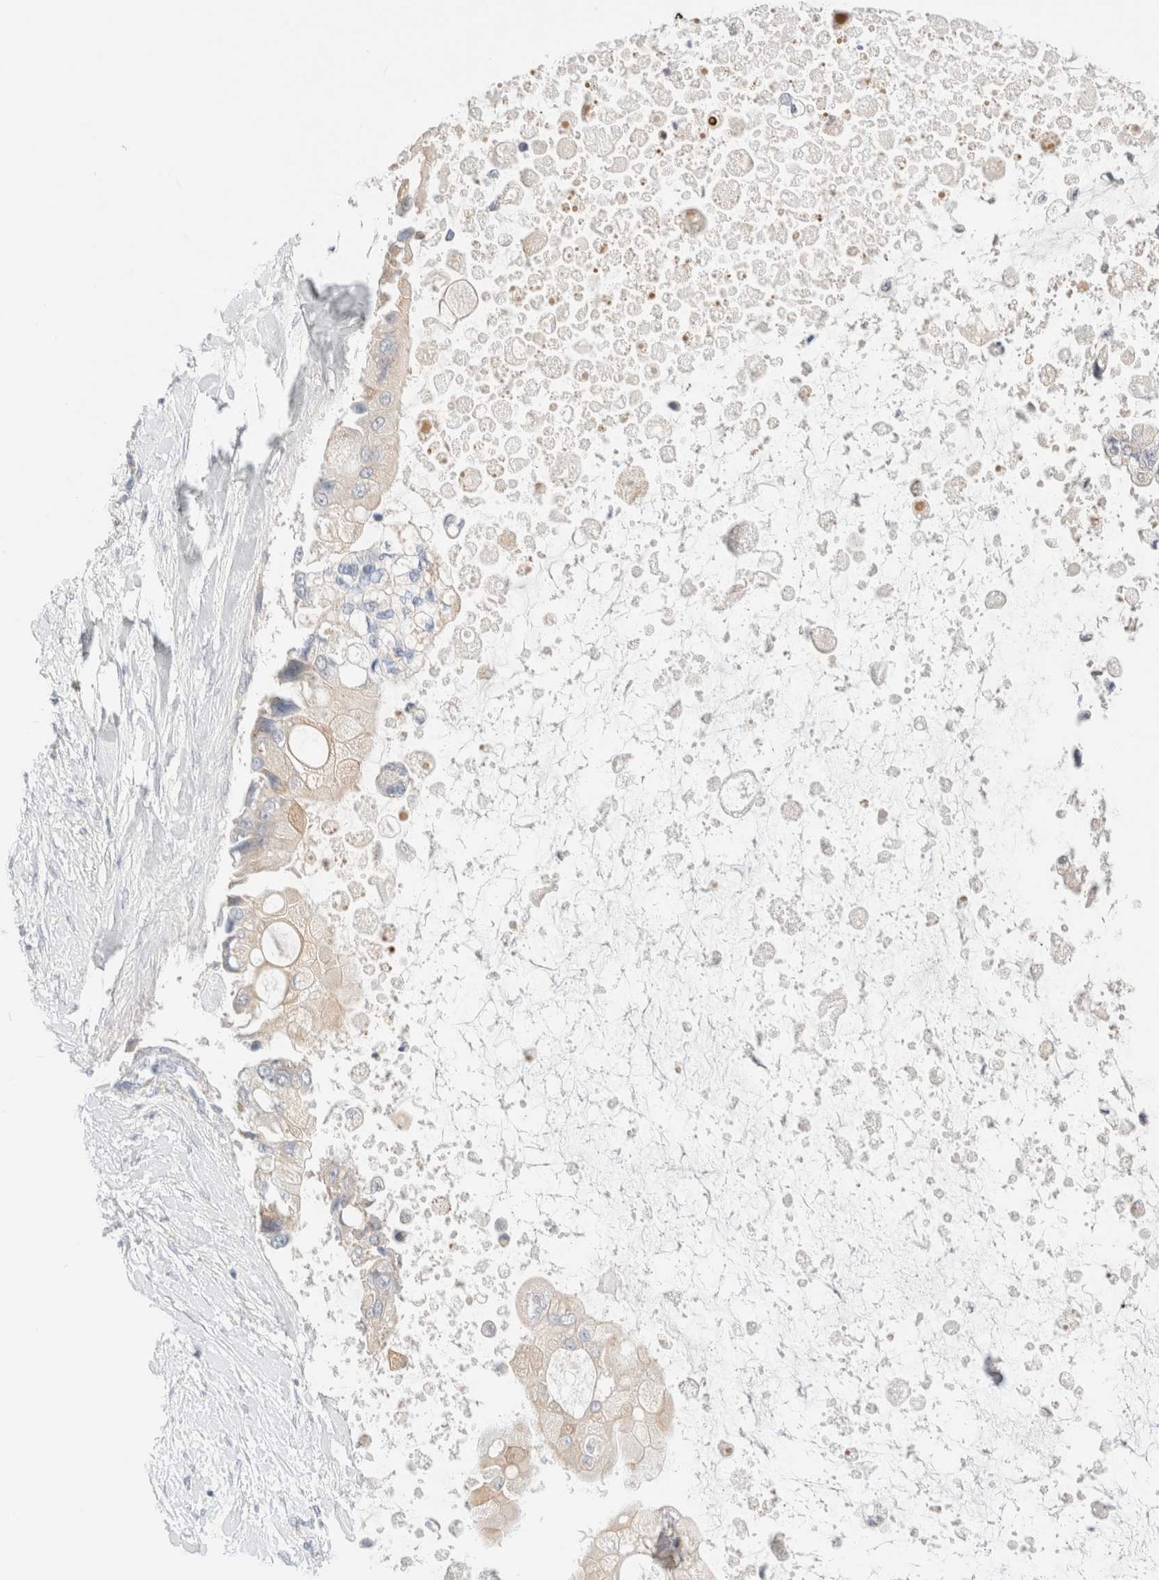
{"staining": {"intensity": "weak", "quantity": ">75%", "location": "cytoplasmic/membranous"}, "tissue": "liver cancer", "cell_type": "Tumor cells", "image_type": "cancer", "snomed": [{"axis": "morphology", "description": "Cholangiocarcinoma"}, {"axis": "topography", "description": "Liver"}], "caption": "Immunohistochemistry of liver cancer displays low levels of weak cytoplasmic/membranous positivity in about >75% of tumor cells.", "gene": "UNC13B", "patient": {"sex": "male", "age": 50}}